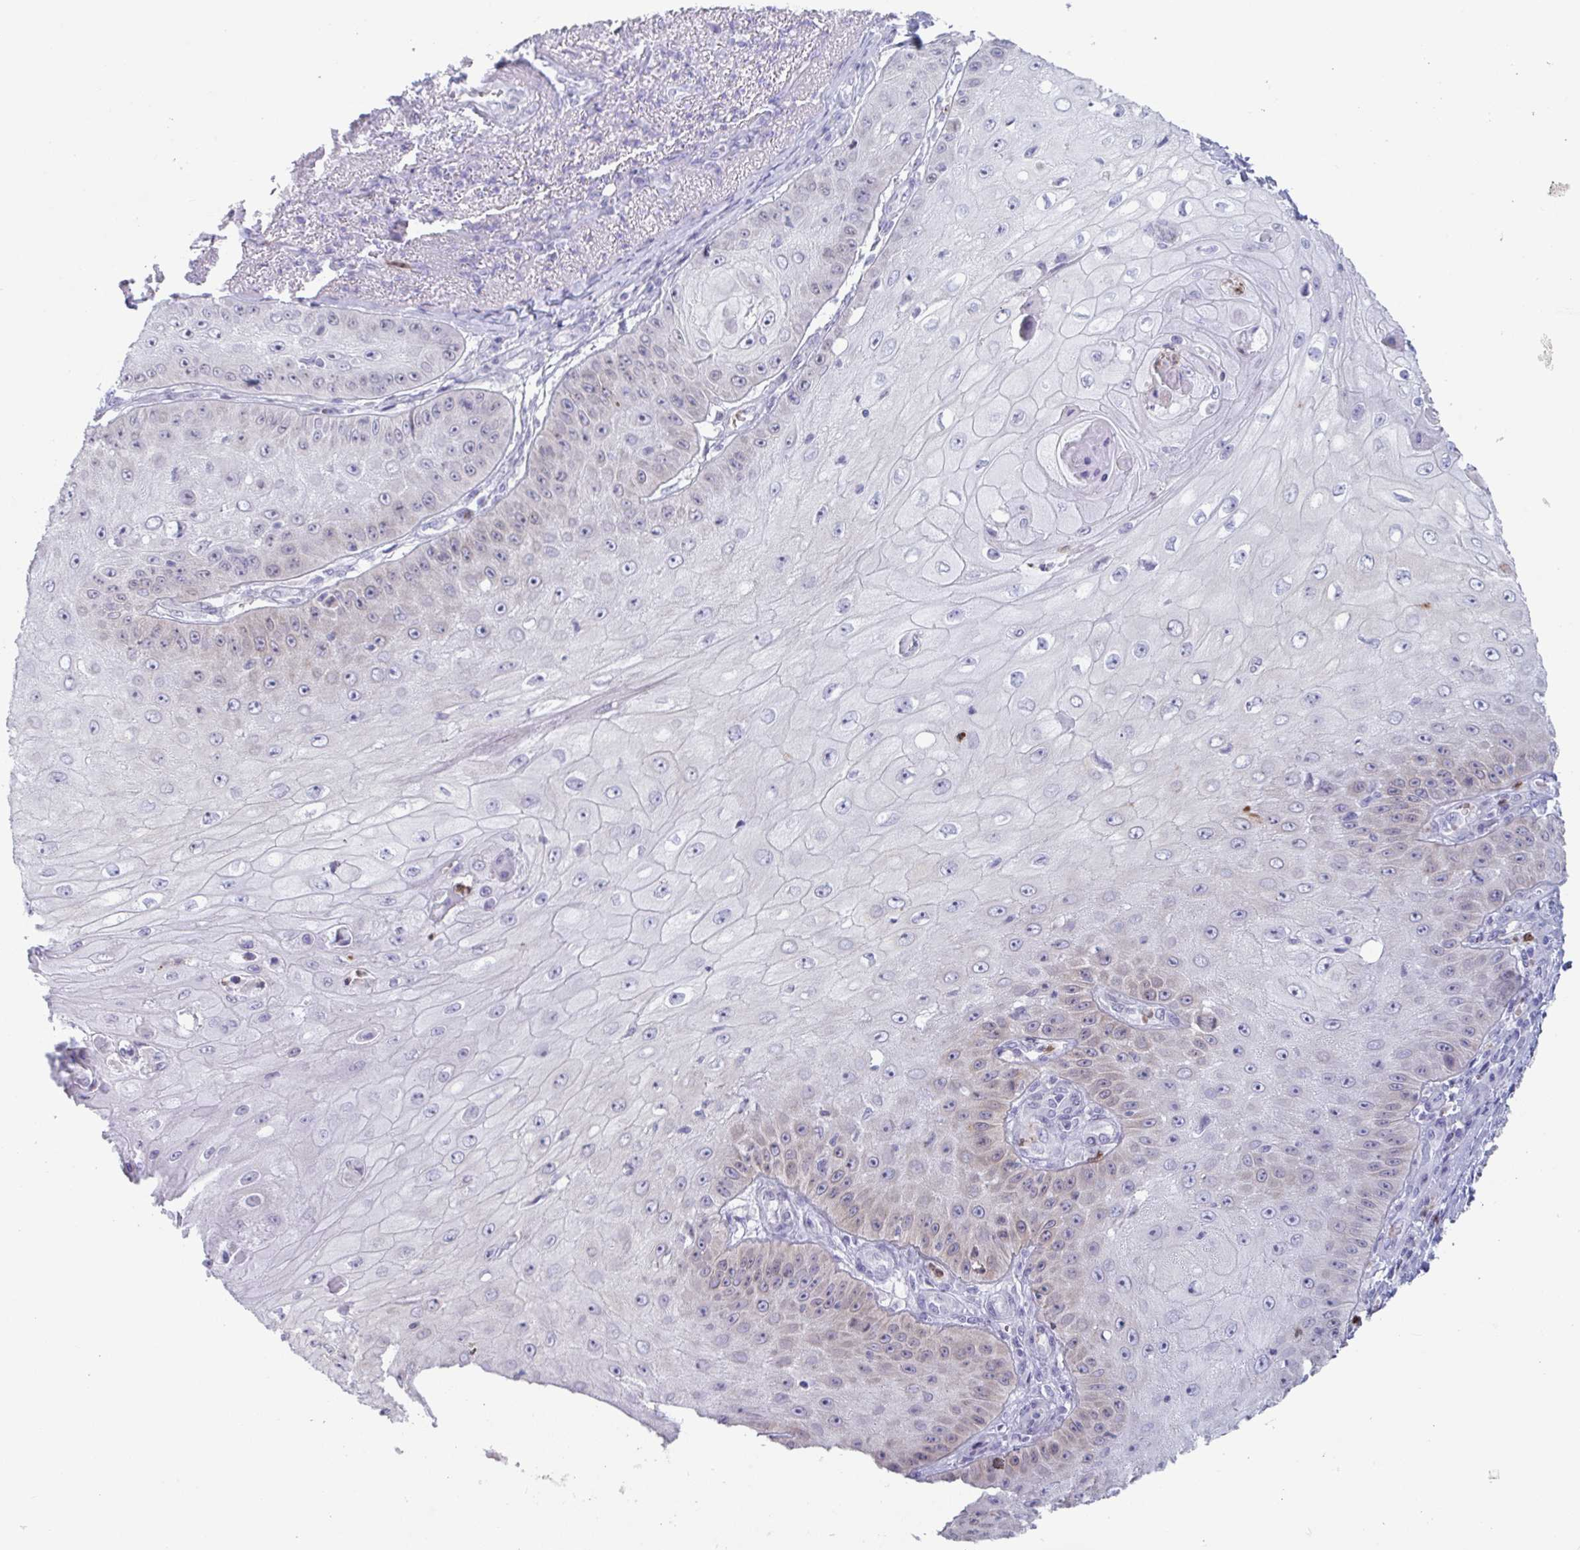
{"staining": {"intensity": "weak", "quantity": "<25%", "location": "cytoplasmic/membranous"}, "tissue": "skin cancer", "cell_type": "Tumor cells", "image_type": "cancer", "snomed": [{"axis": "morphology", "description": "Squamous cell carcinoma, NOS"}, {"axis": "topography", "description": "Skin"}], "caption": "Immunohistochemical staining of human squamous cell carcinoma (skin) demonstrates no significant positivity in tumor cells.", "gene": "CYP4F11", "patient": {"sex": "male", "age": 70}}